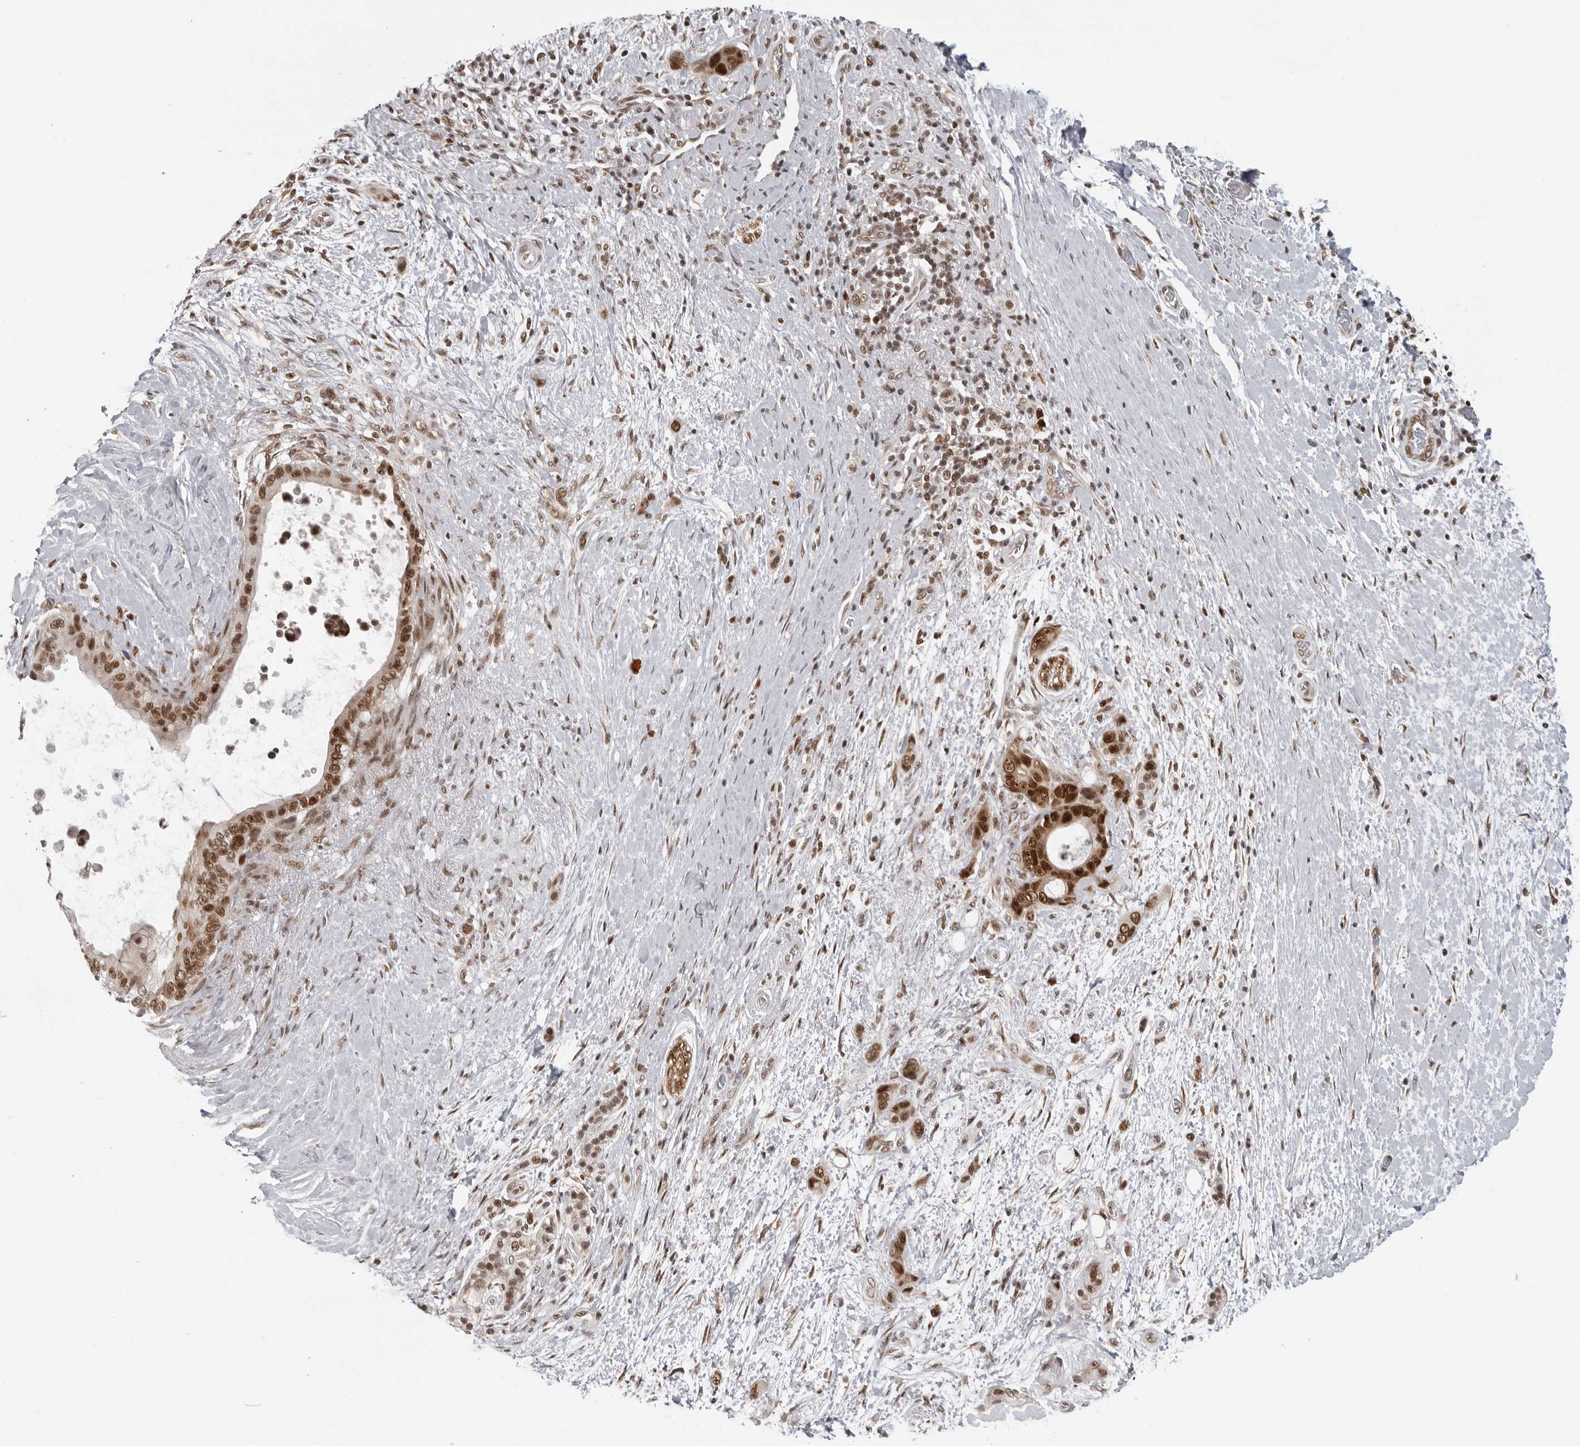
{"staining": {"intensity": "strong", "quantity": ">75%", "location": "nuclear"}, "tissue": "pancreatic cancer", "cell_type": "Tumor cells", "image_type": "cancer", "snomed": [{"axis": "morphology", "description": "Adenocarcinoma, NOS"}, {"axis": "topography", "description": "Pancreas"}], "caption": "A brown stain labels strong nuclear expression of a protein in human pancreatic adenocarcinoma tumor cells.", "gene": "PRDM10", "patient": {"sex": "female", "age": 72}}